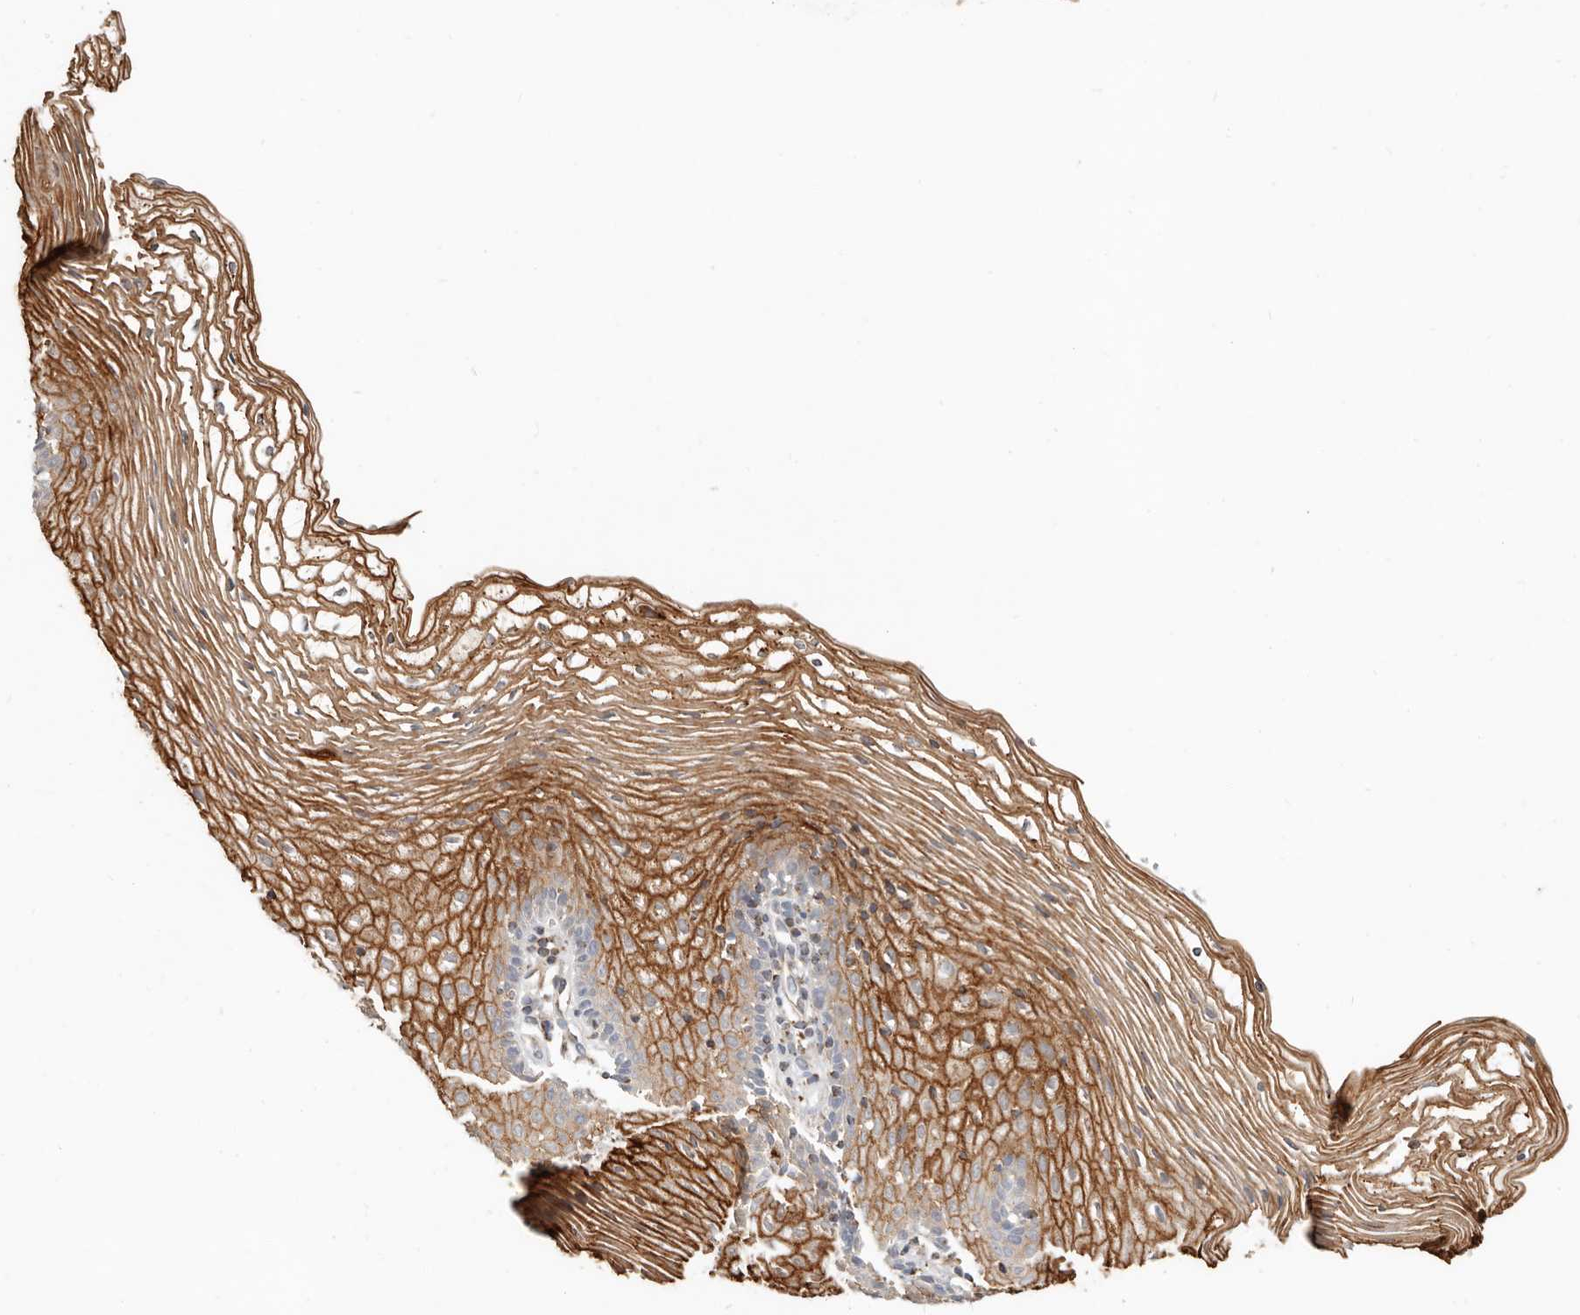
{"staining": {"intensity": "strong", "quantity": ">75%", "location": "cytoplasmic/membranous"}, "tissue": "vagina", "cell_type": "Squamous epithelial cells", "image_type": "normal", "snomed": [{"axis": "morphology", "description": "Normal tissue, NOS"}, {"axis": "topography", "description": "Vagina"}], "caption": "Protein staining exhibits strong cytoplasmic/membranous staining in about >75% of squamous epithelial cells in unremarkable vagina.", "gene": "ARHGEF10L", "patient": {"sex": "female", "age": 32}}